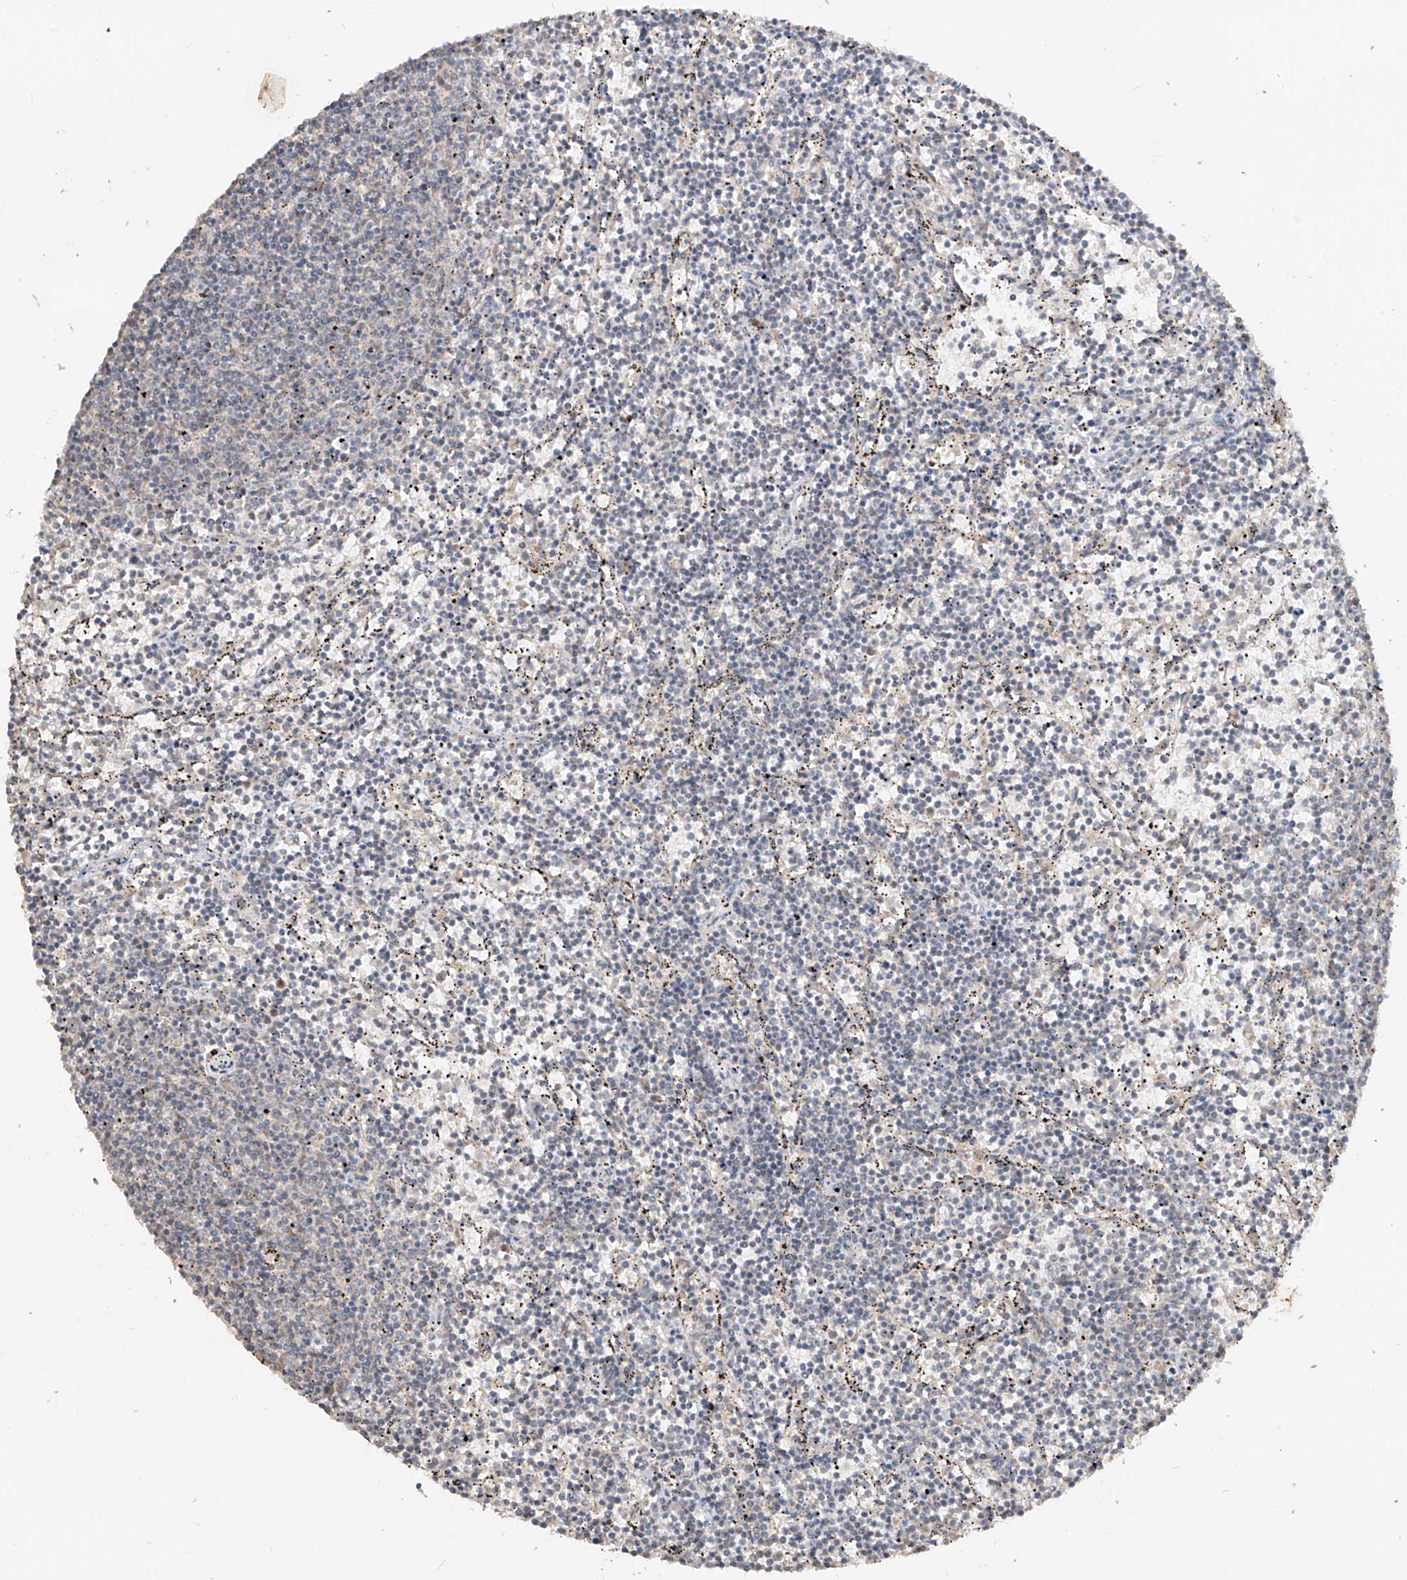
{"staining": {"intensity": "negative", "quantity": "none", "location": "none"}, "tissue": "lymphoma", "cell_type": "Tumor cells", "image_type": "cancer", "snomed": [{"axis": "morphology", "description": "Malignant lymphoma, non-Hodgkin's type, Low grade"}, {"axis": "topography", "description": "Spleen"}], "caption": "High magnification brightfield microscopy of low-grade malignant lymphoma, non-Hodgkin's type stained with DAB (brown) and counterstained with hematoxylin (blue): tumor cells show no significant staining.", "gene": "MTUS2", "patient": {"sex": "female", "age": 50}}